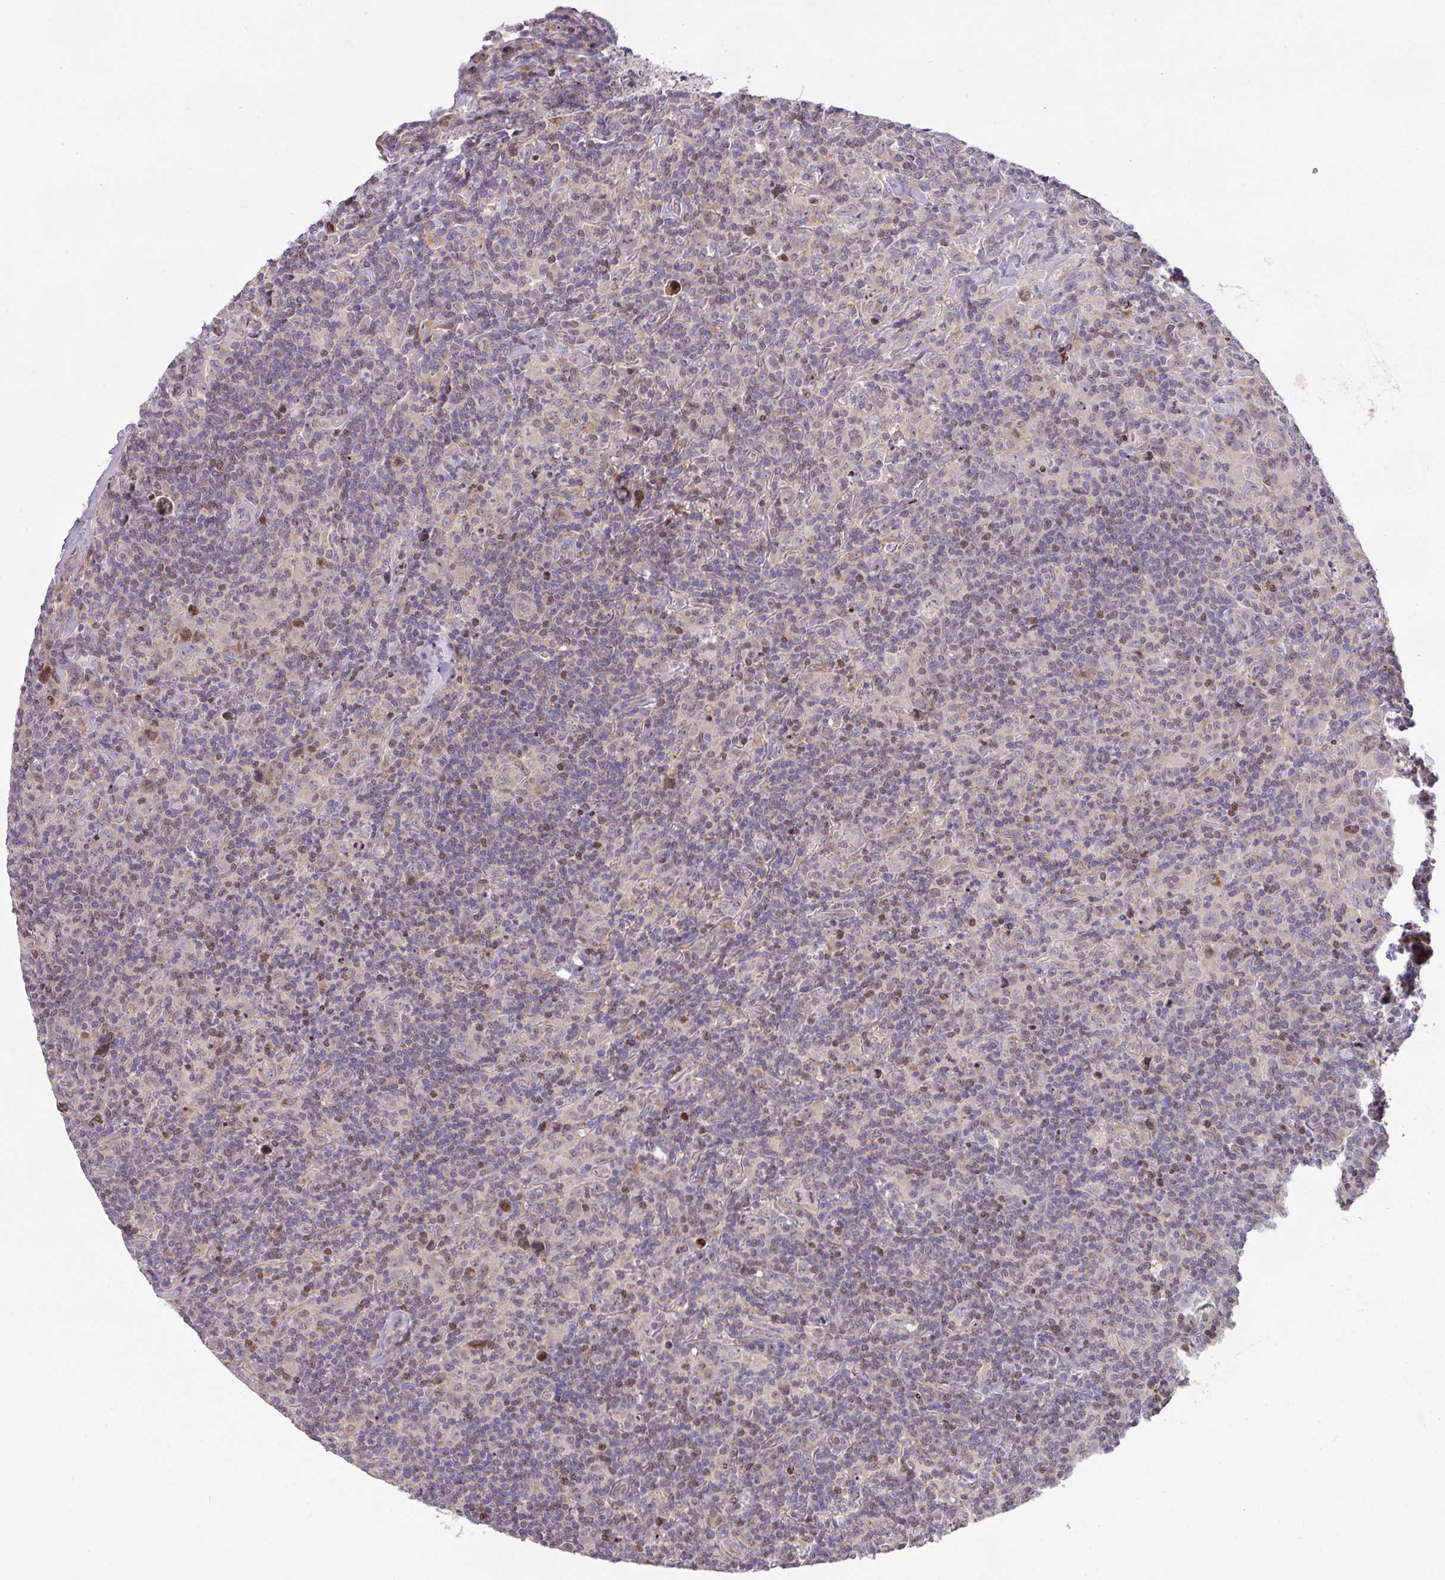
{"staining": {"intensity": "weak", "quantity": ">75%", "location": "cytoplasmic/membranous"}, "tissue": "lymphoma", "cell_type": "Tumor cells", "image_type": "cancer", "snomed": [{"axis": "morphology", "description": "Hodgkin's disease, NOS"}, {"axis": "topography", "description": "Lymph node"}], "caption": "Immunohistochemical staining of Hodgkin's disease demonstrates weak cytoplasmic/membranous protein staining in about >75% of tumor cells.", "gene": "ZNF394", "patient": {"sex": "female", "age": 18}}